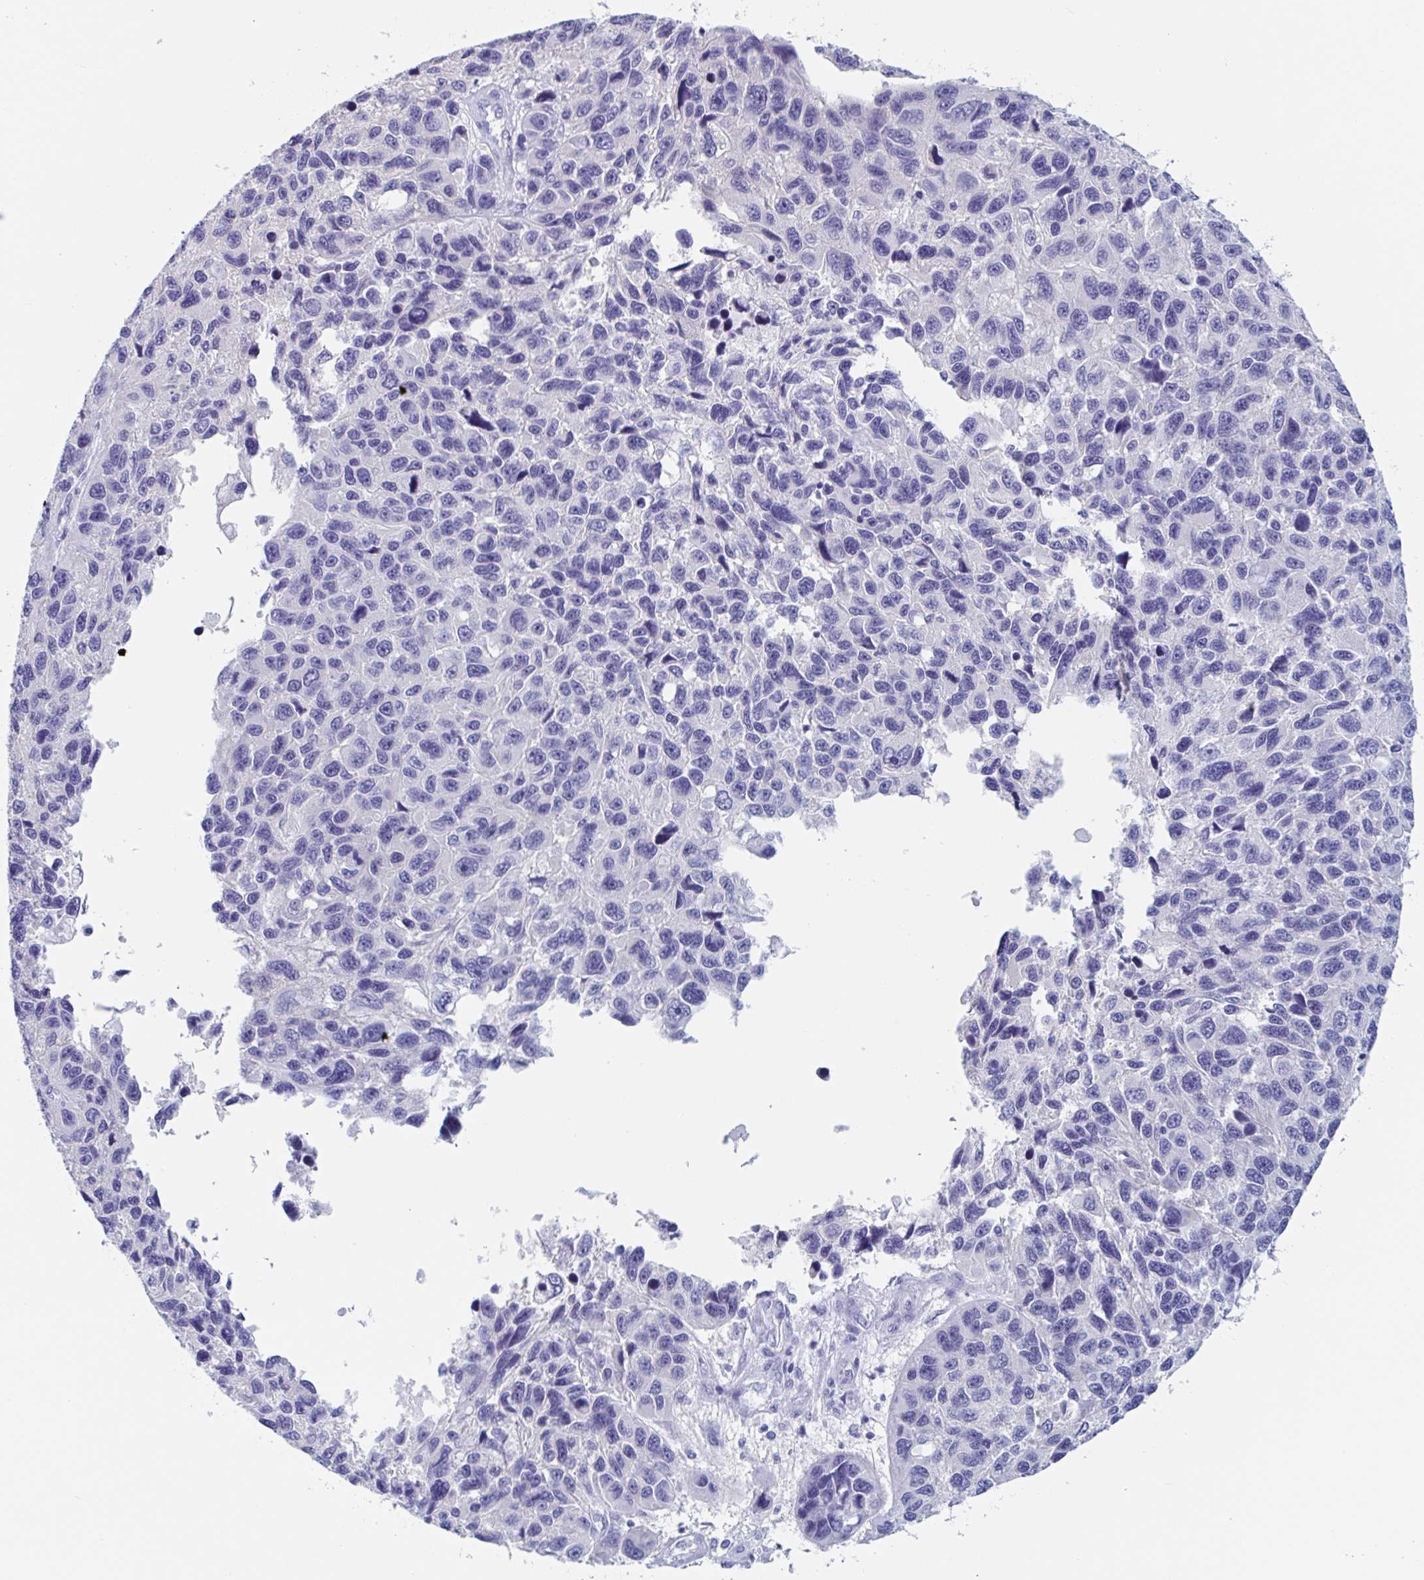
{"staining": {"intensity": "negative", "quantity": "none", "location": "none"}, "tissue": "melanoma", "cell_type": "Tumor cells", "image_type": "cancer", "snomed": [{"axis": "morphology", "description": "Malignant melanoma, NOS"}, {"axis": "topography", "description": "Skin"}], "caption": "The photomicrograph shows no significant staining in tumor cells of melanoma.", "gene": "ZPBP", "patient": {"sex": "male", "age": 53}}